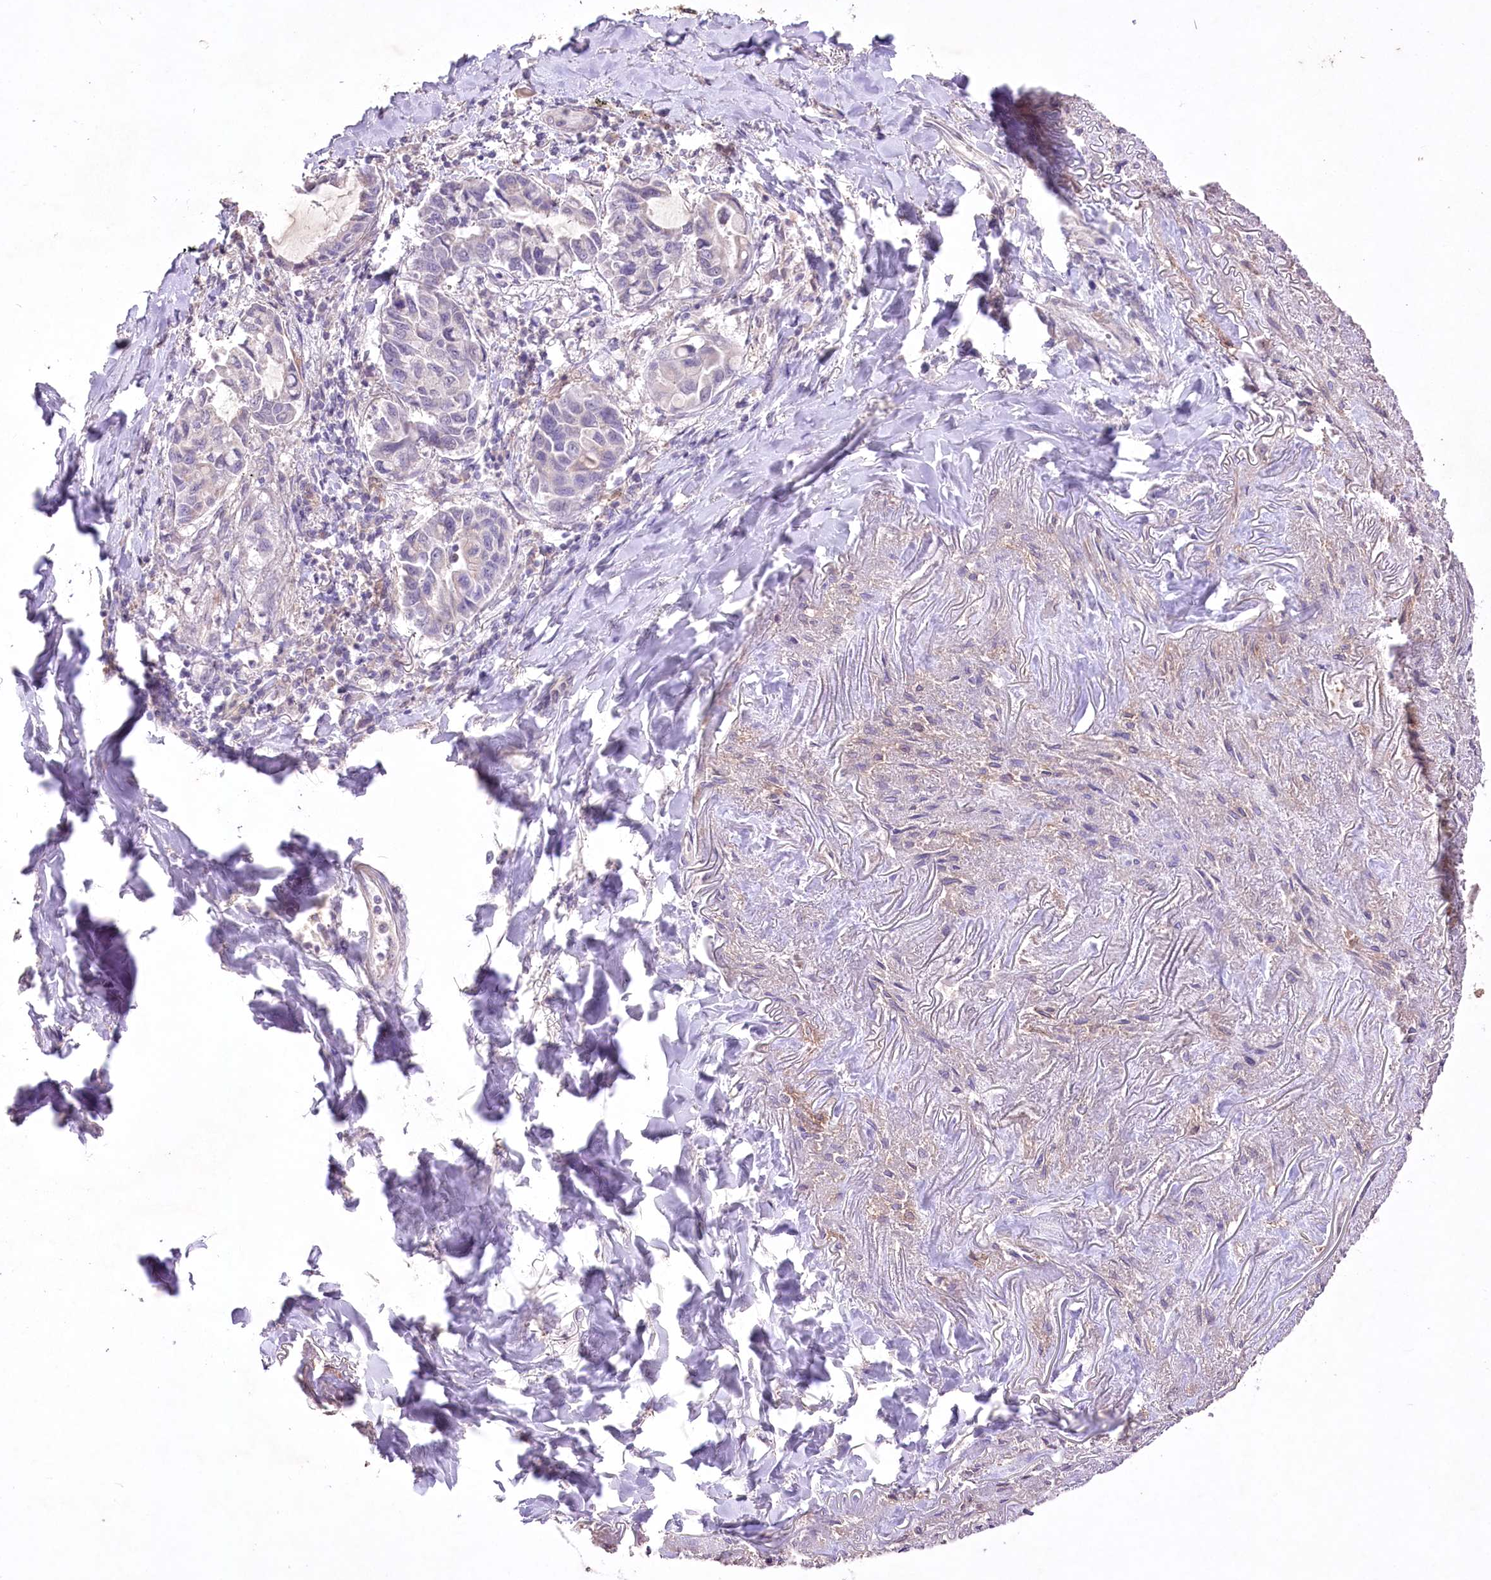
{"staining": {"intensity": "negative", "quantity": "none", "location": "none"}, "tissue": "lung cancer", "cell_type": "Tumor cells", "image_type": "cancer", "snomed": [{"axis": "morphology", "description": "Adenocarcinoma, NOS"}, {"axis": "topography", "description": "Lung"}], "caption": "Histopathology image shows no protein staining in tumor cells of adenocarcinoma (lung) tissue. (Brightfield microscopy of DAB (3,3'-diaminobenzidine) IHC at high magnification).", "gene": "ENPP1", "patient": {"sex": "male", "age": 64}}